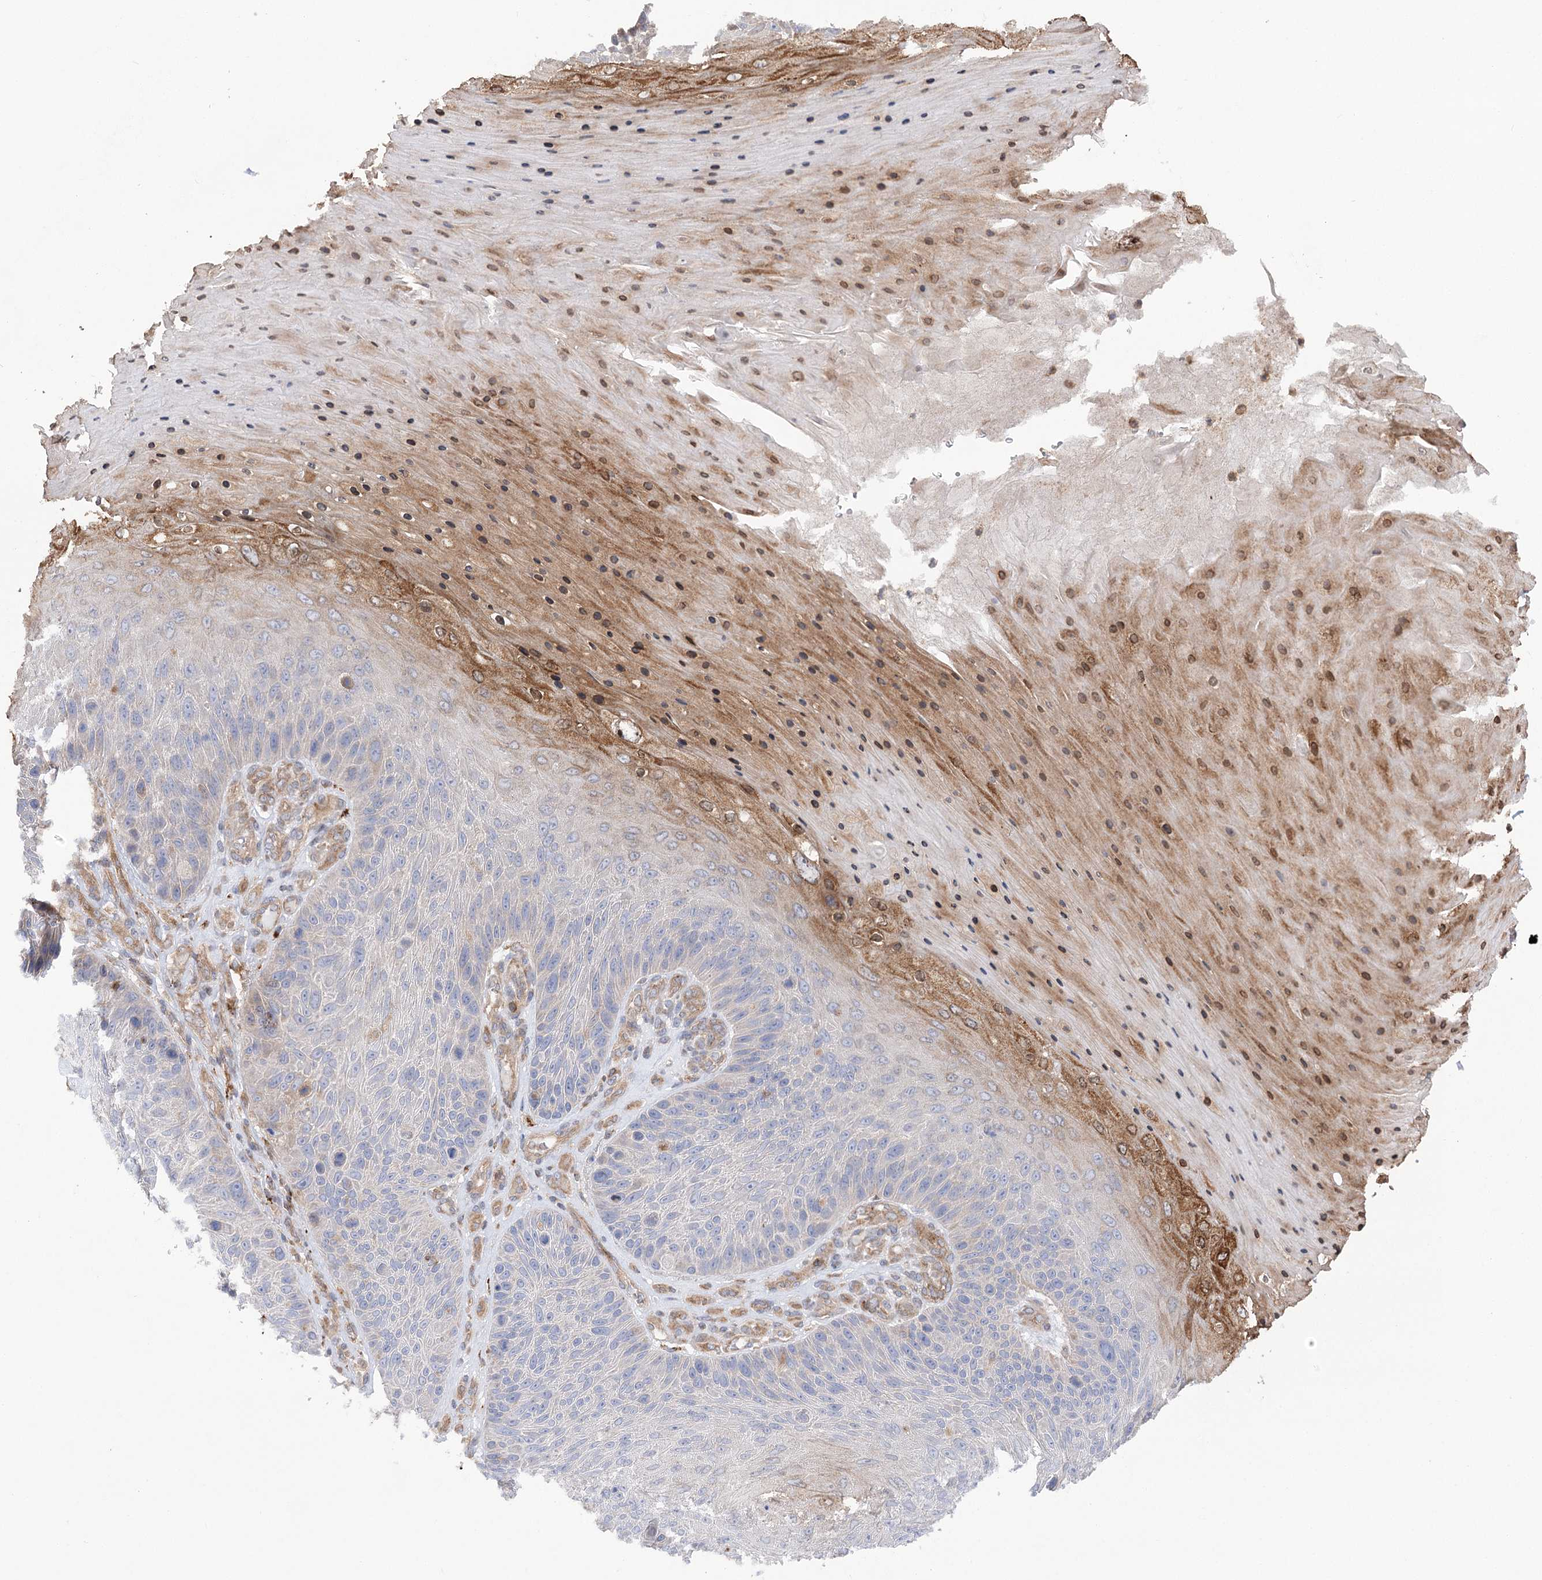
{"staining": {"intensity": "negative", "quantity": "none", "location": "none"}, "tissue": "skin cancer", "cell_type": "Tumor cells", "image_type": "cancer", "snomed": [{"axis": "morphology", "description": "Squamous cell carcinoma, NOS"}, {"axis": "topography", "description": "Skin"}], "caption": "Tumor cells show no significant protein expression in skin cancer.", "gene": "VPS37B", "patient": {"sex": "female", "age": 88}}